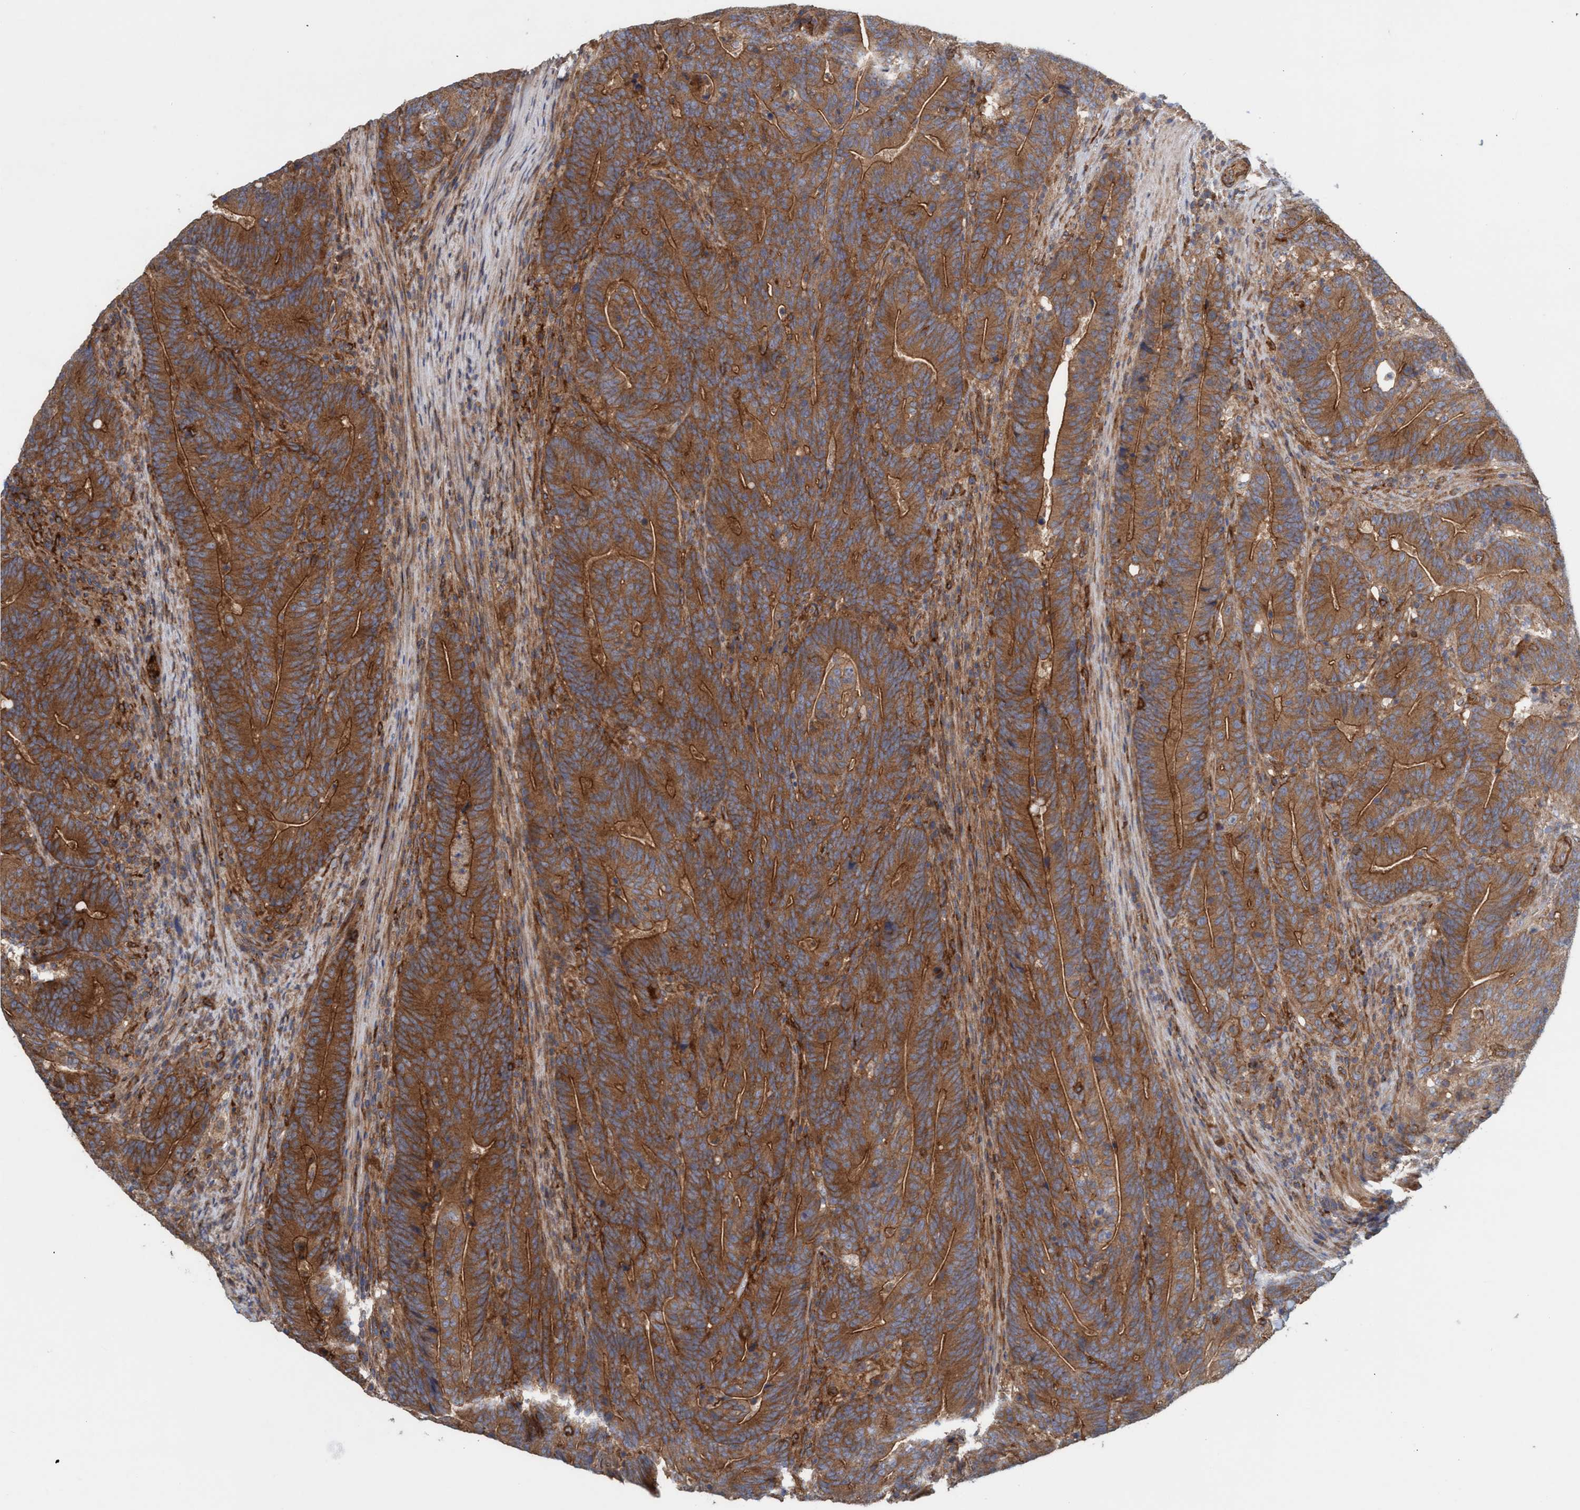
{"staining": {"intensity": "strong", "quantity": ">75%", "location": "cytoplasmic/membranous"}, "tissue": "colorectal cancer", "cell_type": "Tumor cells", "image_type": "cancer", "snomed": [{"axis": "morphology", "description": "Adenocarcinoma, NOS"}, {"axis": "topography", "description": "Colon"}], "caption": "Protein expression analysis of colorectal cancer (adenocarcinoma) reveals strong cytoplasmic/membranous positivity in approximately >75% of tumor cells.", "gene": "SPECC1", "patient": {"sex": "female", "age": 66}}